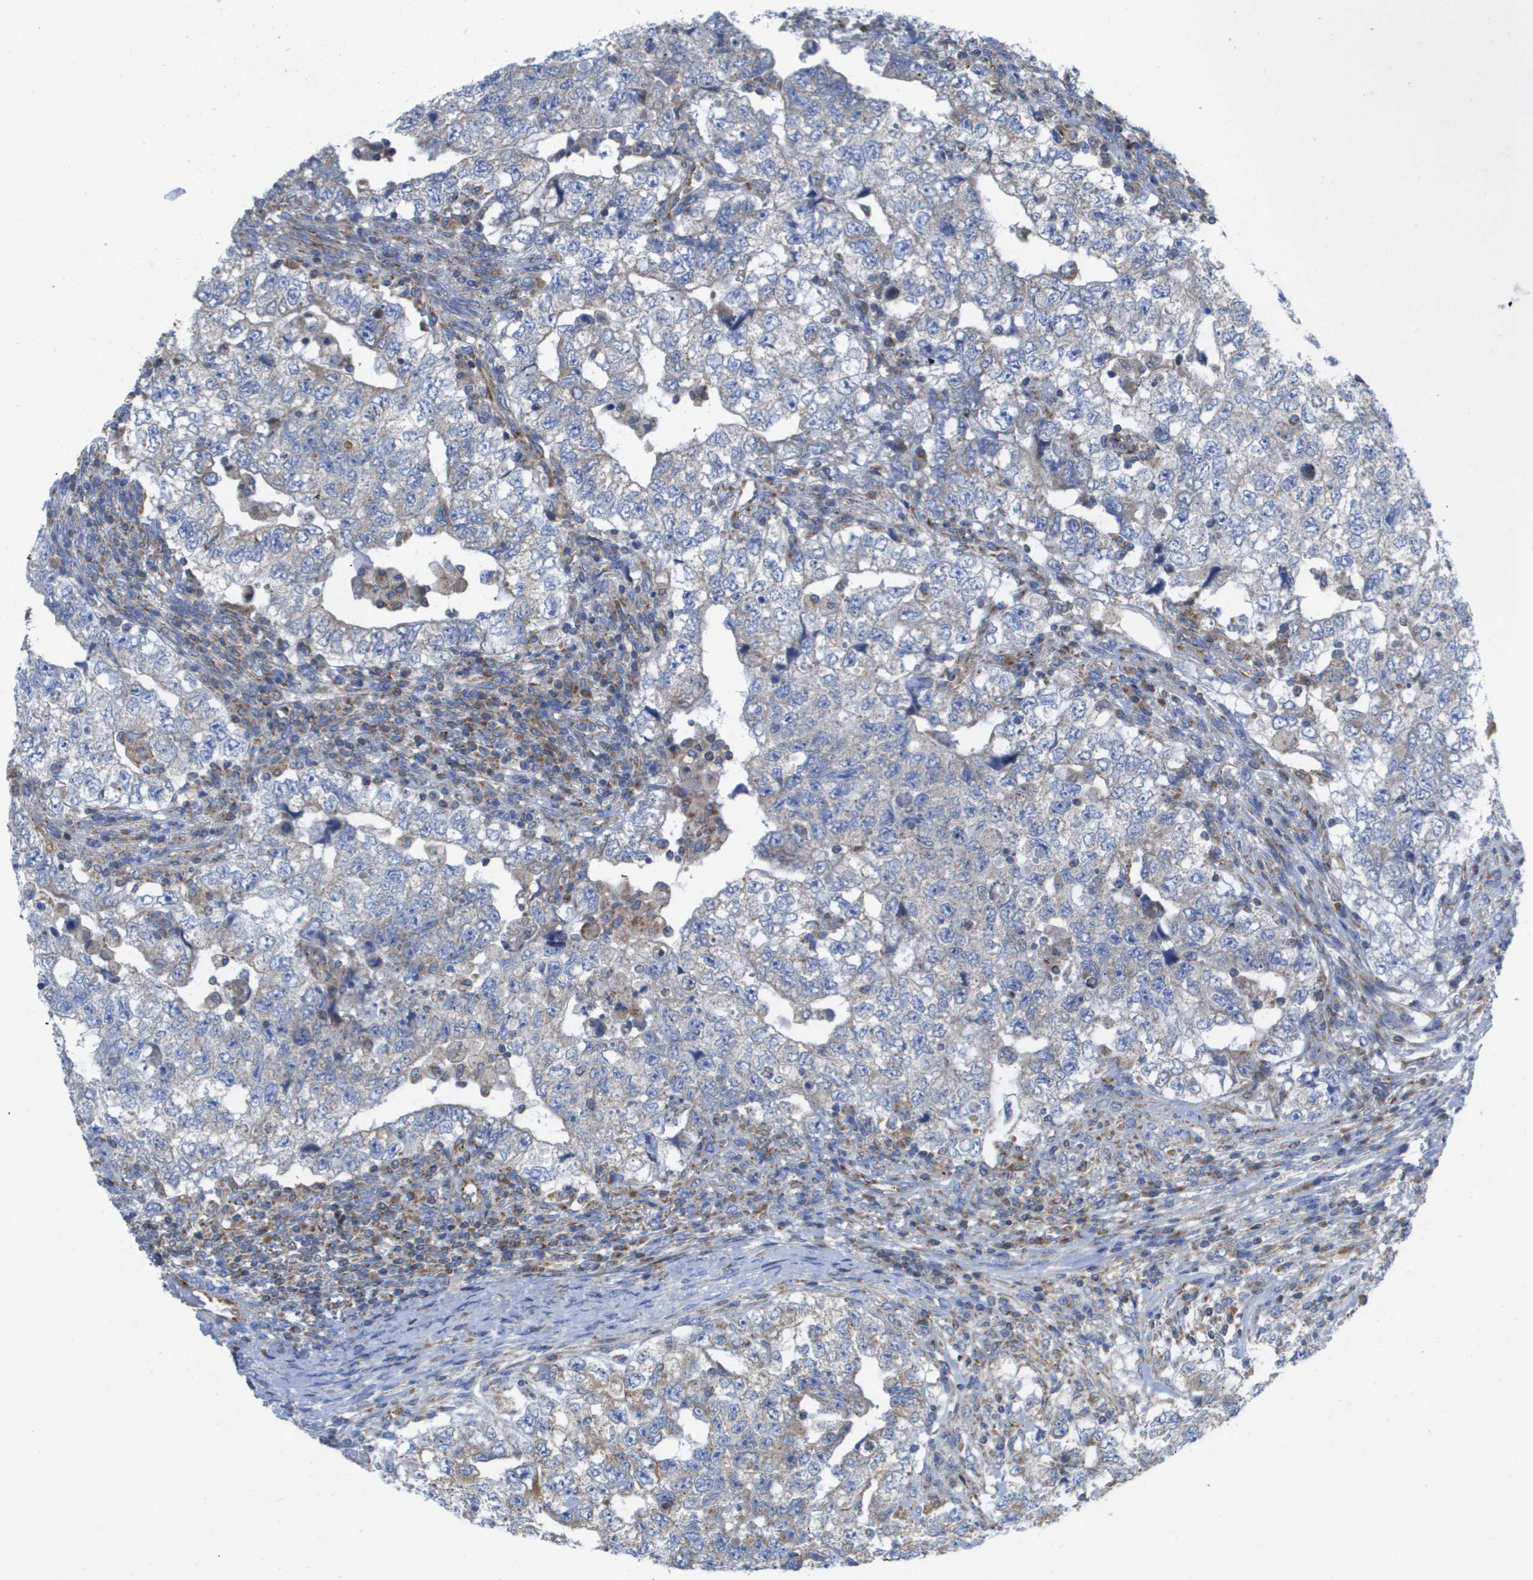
{"staining": {"intensity": "negative", "quantity": "none", "location": "none"}, "tissue": "testis cancer", "cell_type": "Tumor cells", "image_type": "cancer", "snomed": [{"axis": "morphology", "description": "Carcinoma, Embryonal, NOS"}, {"axis": "topography", "description": "Testis"}], "caption": "There is no significant positivity in tumor cells of testis embryonal carcinoma. (DAB (3,3'-diaminobenzidine) IHC, high magnification).", "gene": "FIS1", "patient": {"sex": "male", "age": 36}}